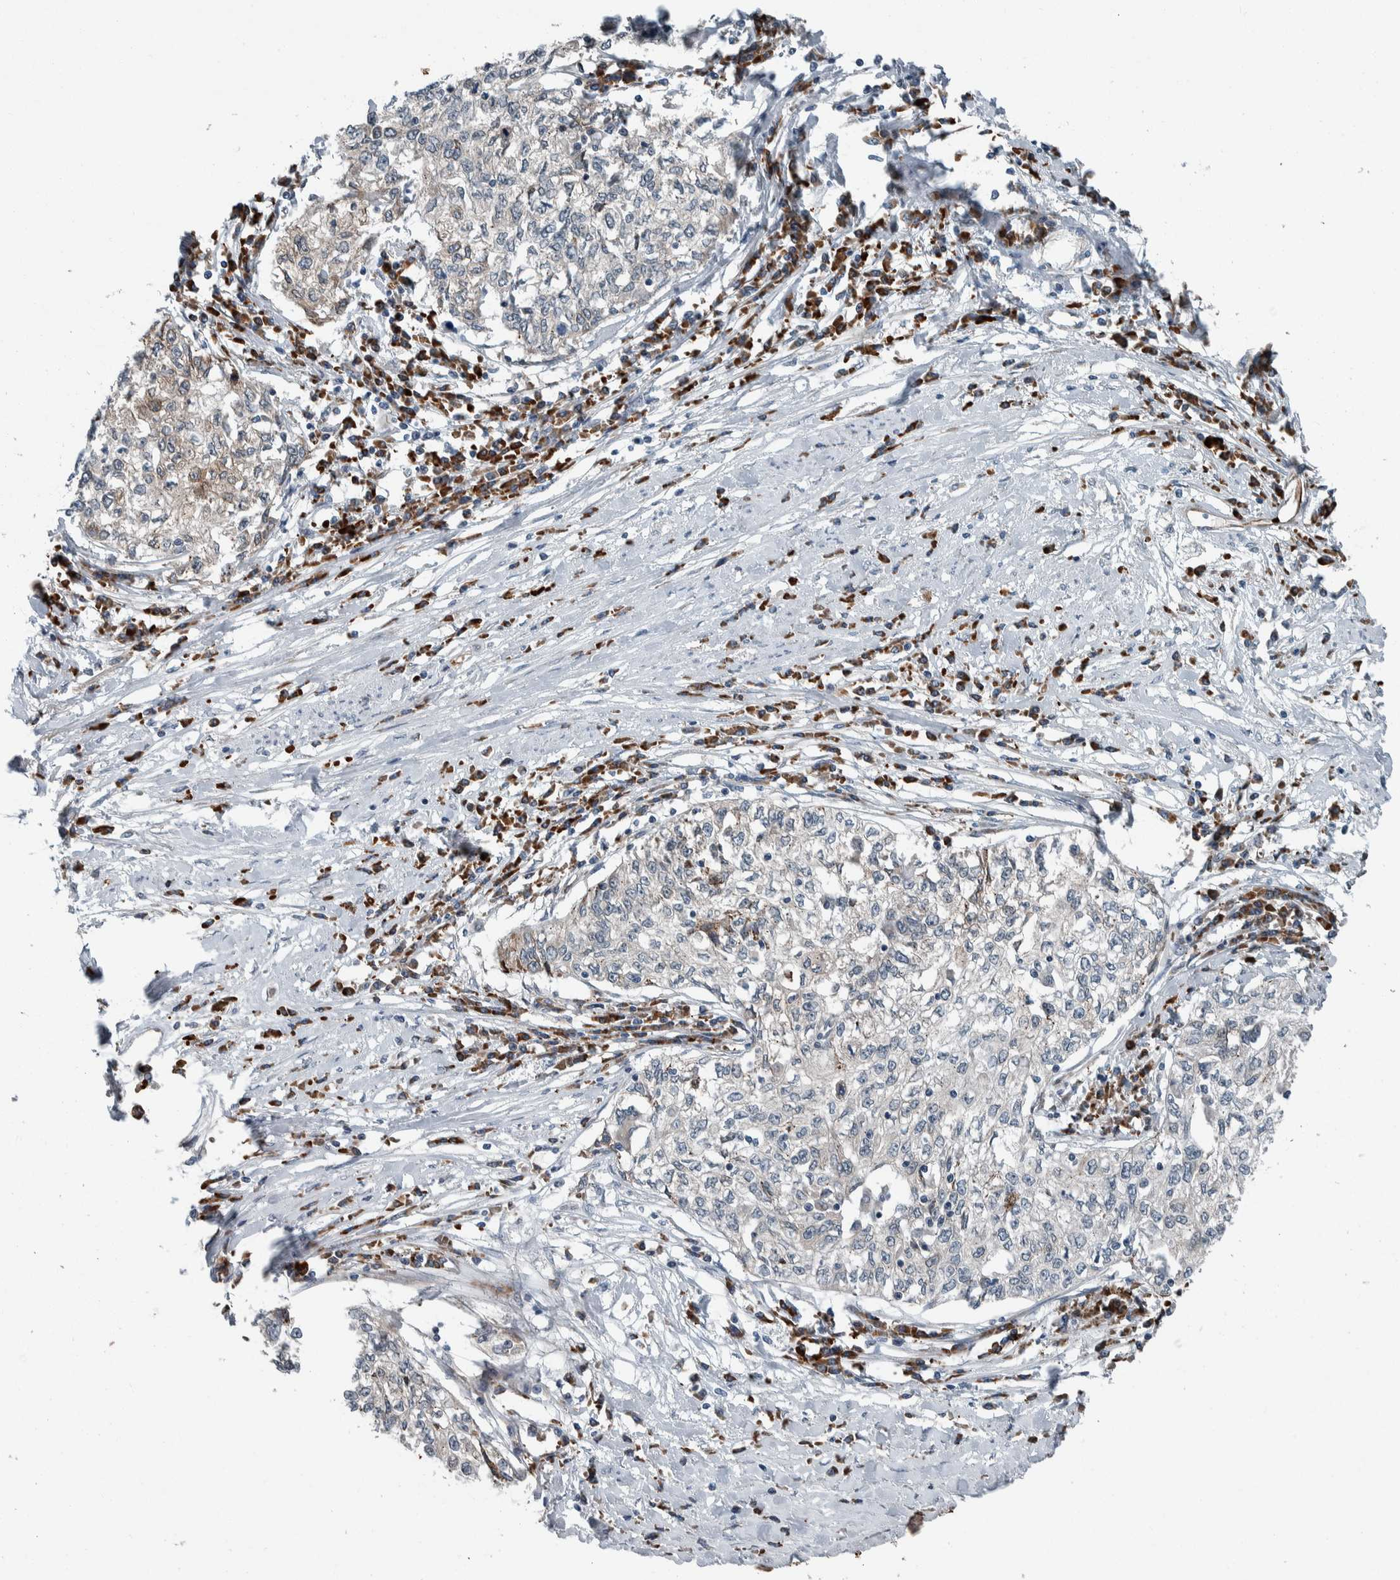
{"staining": {"intensity": "negative", "quantity": "none", "location": "none"}, "tissue": "cervical cancer", "cell_type": "Tumor cells", "image_type": "cancer", "snomed": [{"axis": "morphology", "description": "Squamous cell carcinoma, NOS"}, {"axis": "topography", "description": "Cervix"}], "caption": "Immunohistochemistry of human squamous cell carcinoma (cervical) shows no expression in tumor cells.", "gene": "USP25", "patient": {"sex": "female", "age": 57}}